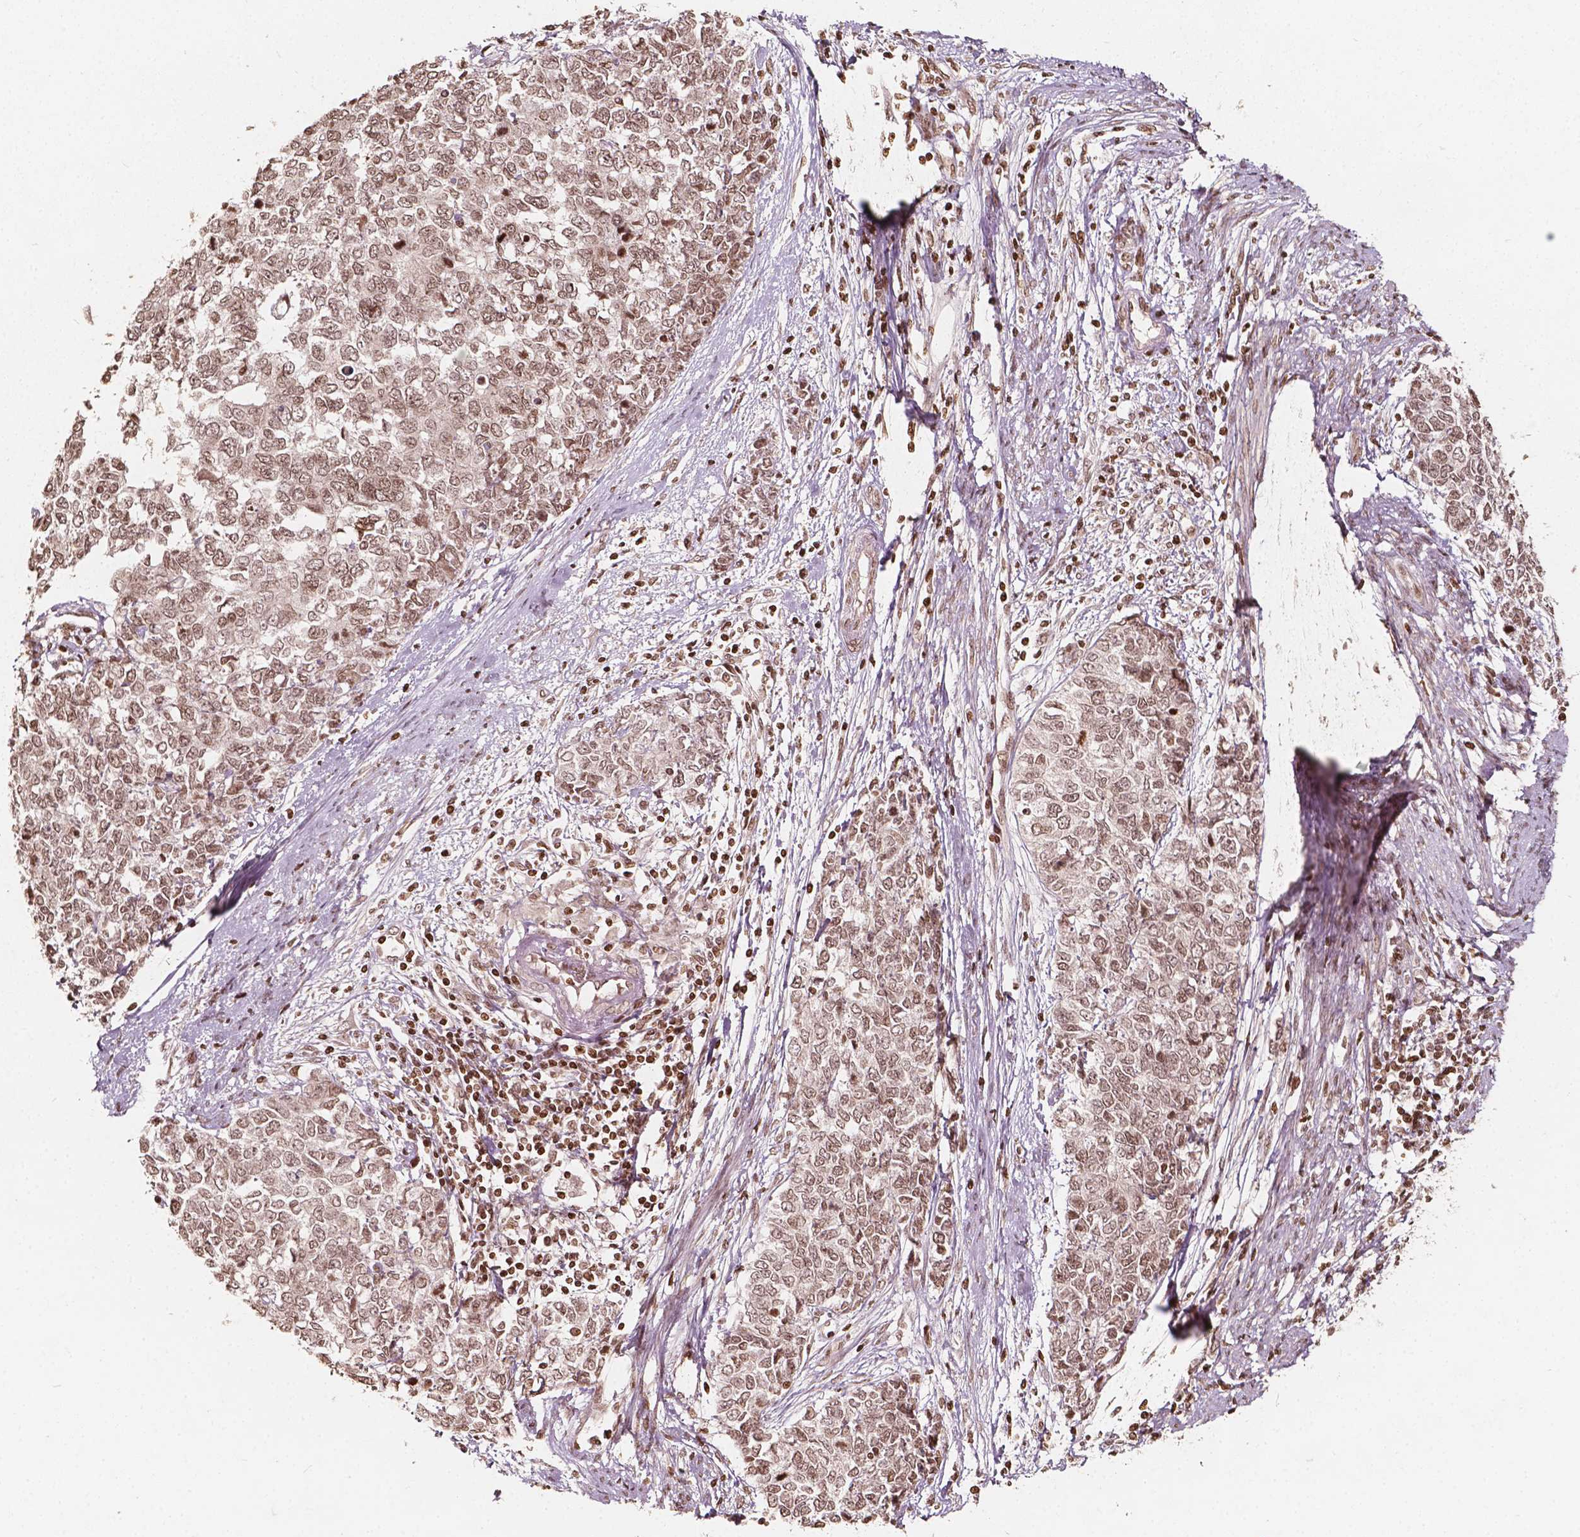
{"staining": {"intensity": "weak", "quantity": ">75%", "location": "nuclear"}, "tissue": "cervical cancer", "cell_type": "Tumor cells", "image_type": "cancer", "snomed": [{"axis": "morphology", "description": "Adenocarcinoma, NOS"}, {"axis": "topography", "description": "Cervix"}], "caption": "Cervical adenocarcinoma tissue exhibits weak nuclear staining in about >75% of tumor cells", "gene": "H3C14", "patient": {"sex": "female", "age": 63}}